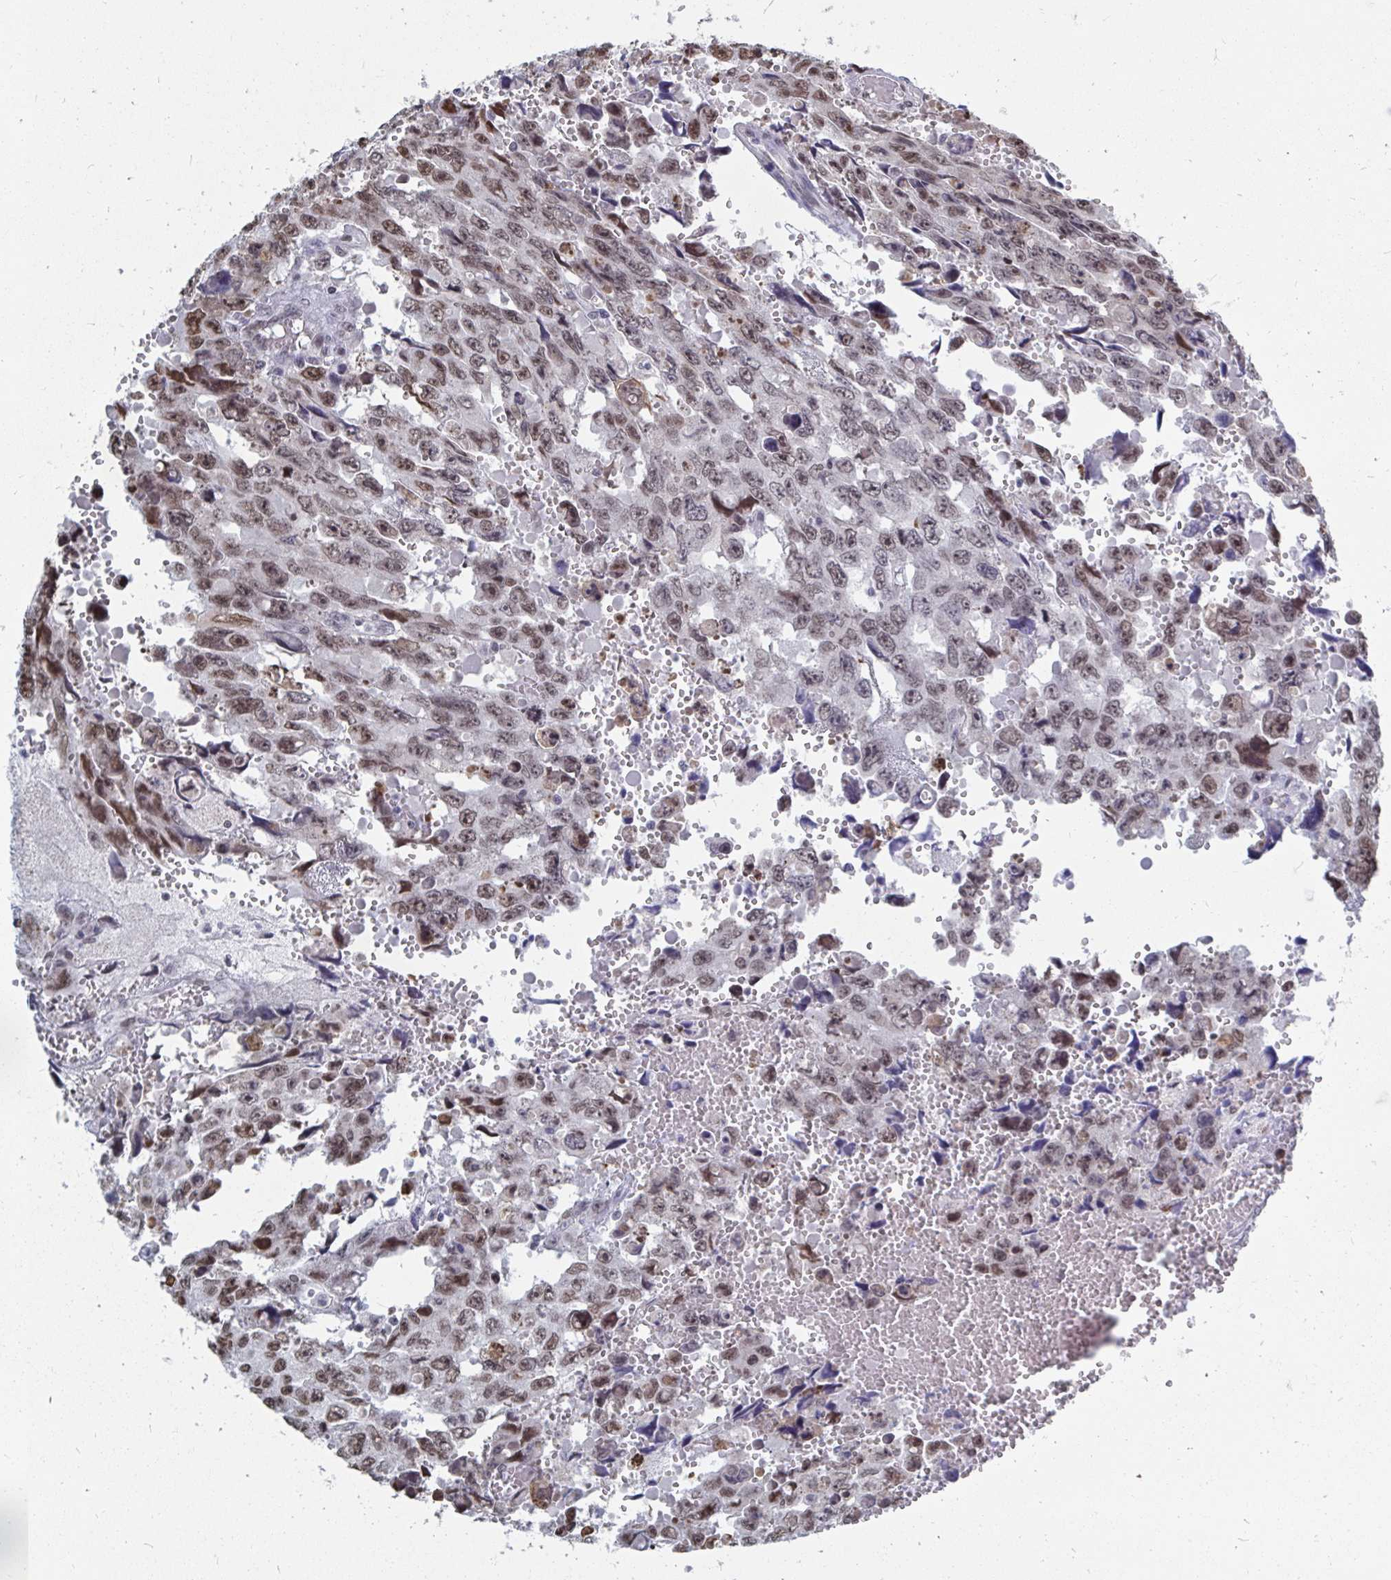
{"staining": {"intensity": "moderate", "quantity": ">75%", "location": "nuclear"}, "tissue": "testis cancer", "cell_type": "Tumor cells", "image_type": "cancer", "snomed": [{"axis": "morphology", "description": "Seminoma, NOS"}, {"axis": "topography", "description": "Testis"}], "caption": "A micrograph showing moderate nuclear expression in about >75% of tumor cells in testis cancer (seminoma), as visualized by brown immunohistochemical staining.", "gene": "TRIP12", "patient": {"sex": "male", "age": 26}}